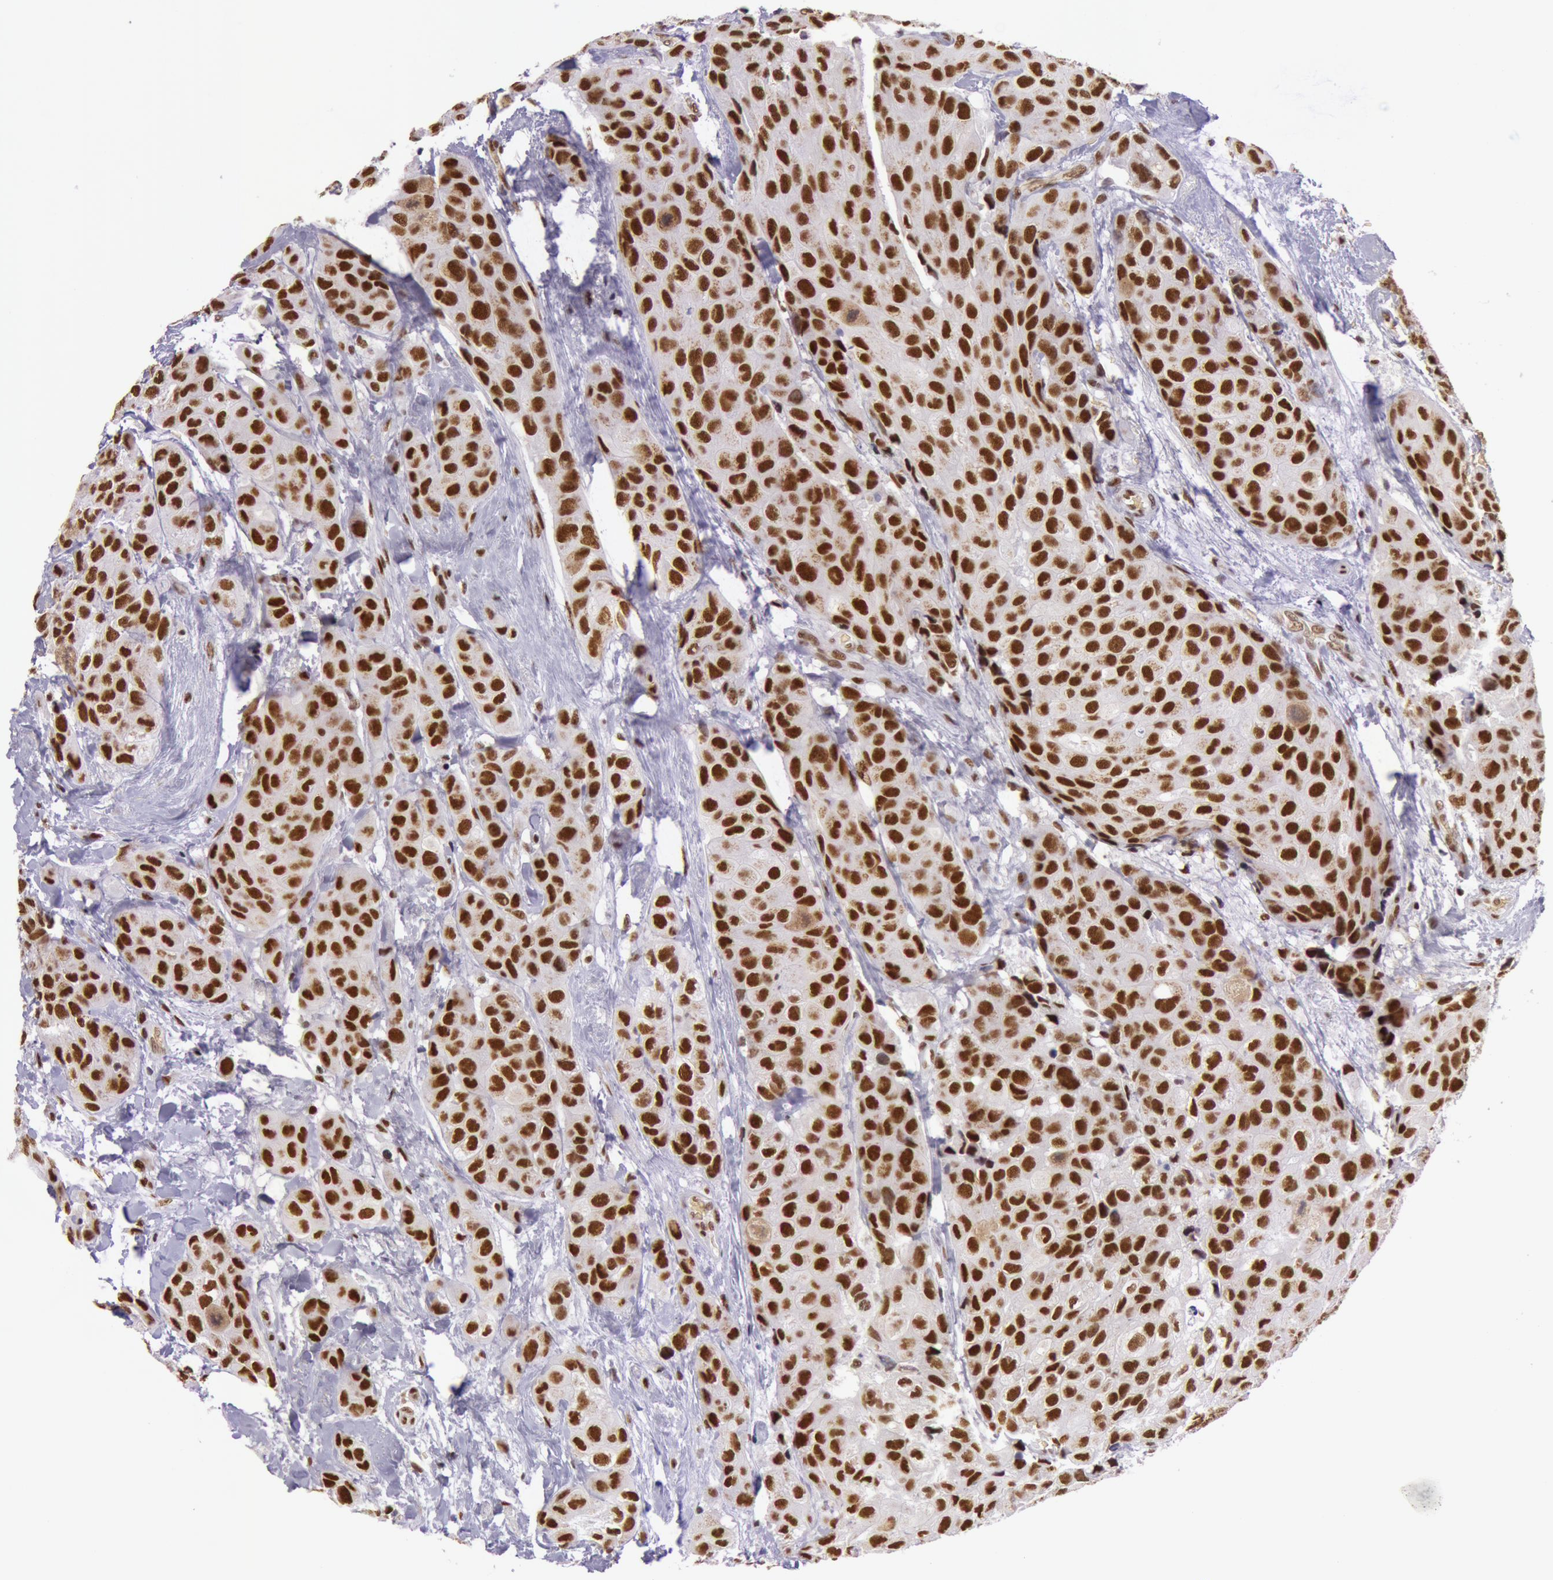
{"staining": {"intensity": "strong", "quantity": ">75%", "location": "nuclear"}, "tissue": "breast cancer", "cell_type": "Tumor cells", "image_type": "cancer", "snomed": [{"axis": "morphology", "description": "Duct carcinoma"}, {"axis": "topography", "description": "Breast"}], "caption": "Human breast cancer stained for a protein (brown) reveals strong nuclear positive positivity in approximately >75% of tumor cells.", "gene": "NBN", "patient": {"sex": "female", "age": 68}}